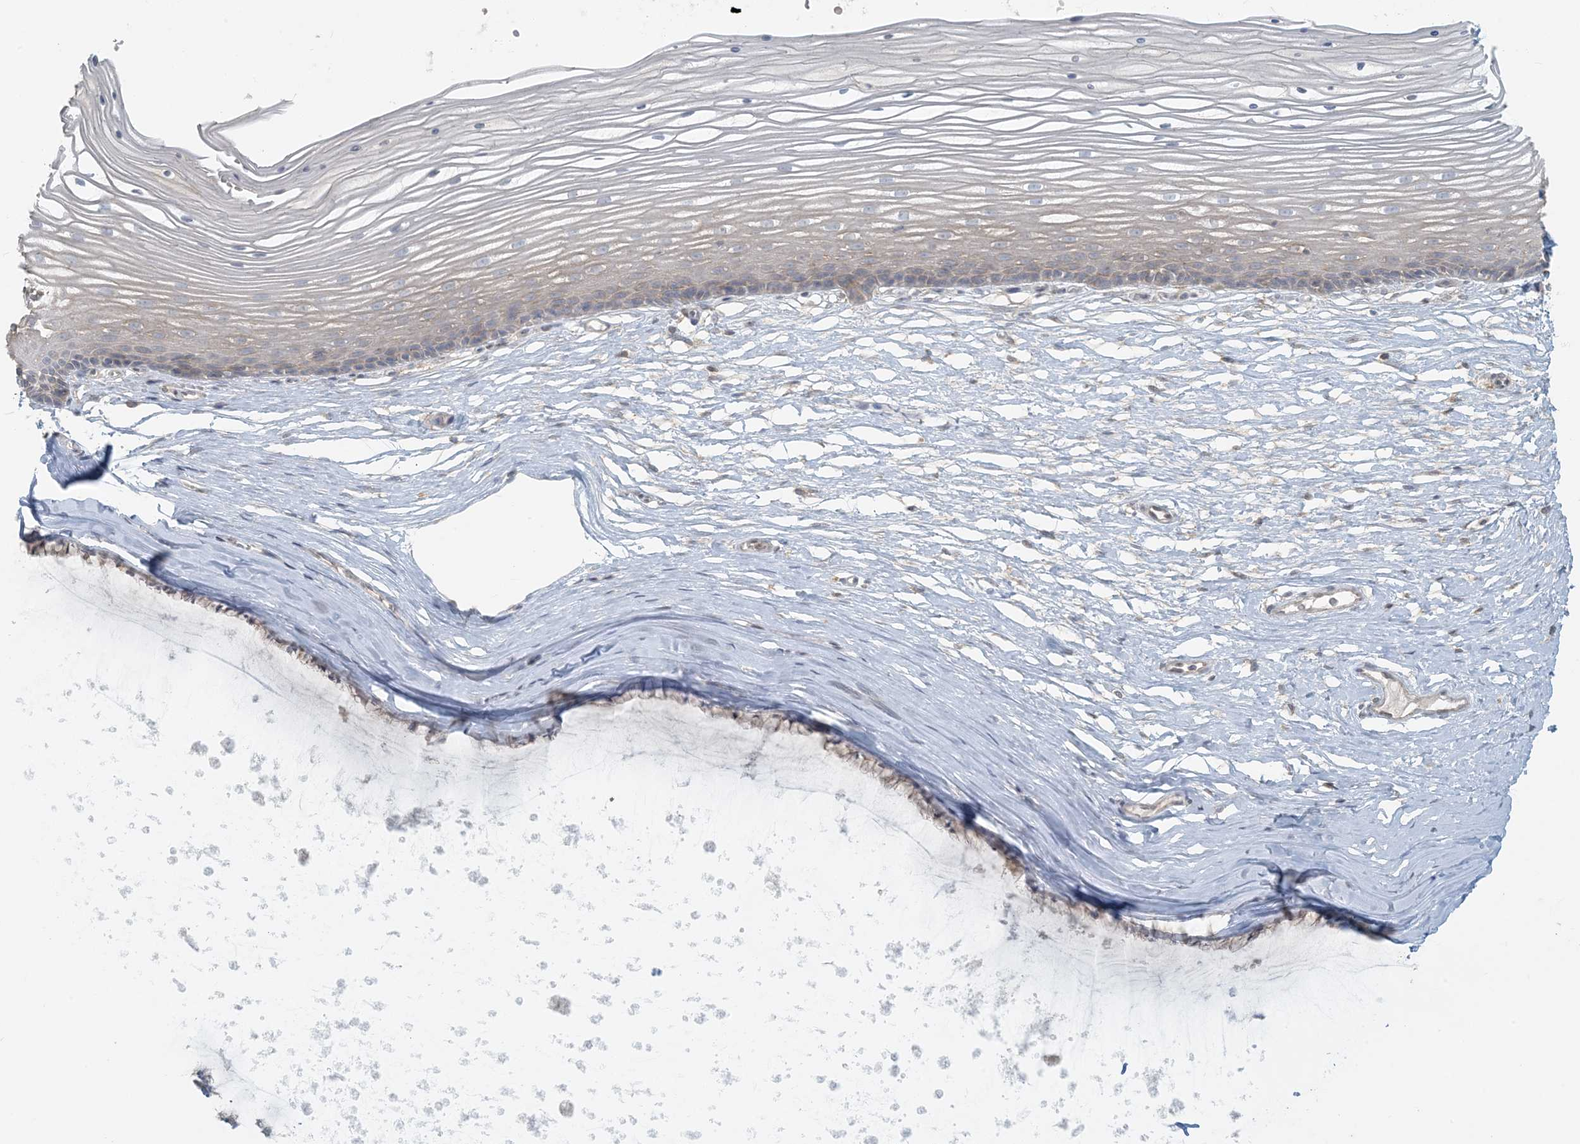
{"staining": {"intensity": "weak", "quantity": "<25%", "location": "cytoplasmic/membranous"}, "tissue": "vagina", "cell_type": "Squamous epithelial cells", "image_type": "normal", "snomed": [{"axis": "morphology", "description": "Normal tissue, NOS"}, {"axis": "topography", "description": "Vagina"}, {"axis": "topography", "description": "Cervix"}], "caption": "IHC histopathology image of normal human vagina stained for a protein (brown), which exhibits no positivity in squamous epithelial cells.", "gene": "HACL1", "patient": {"sex": "female", "age": 40}}